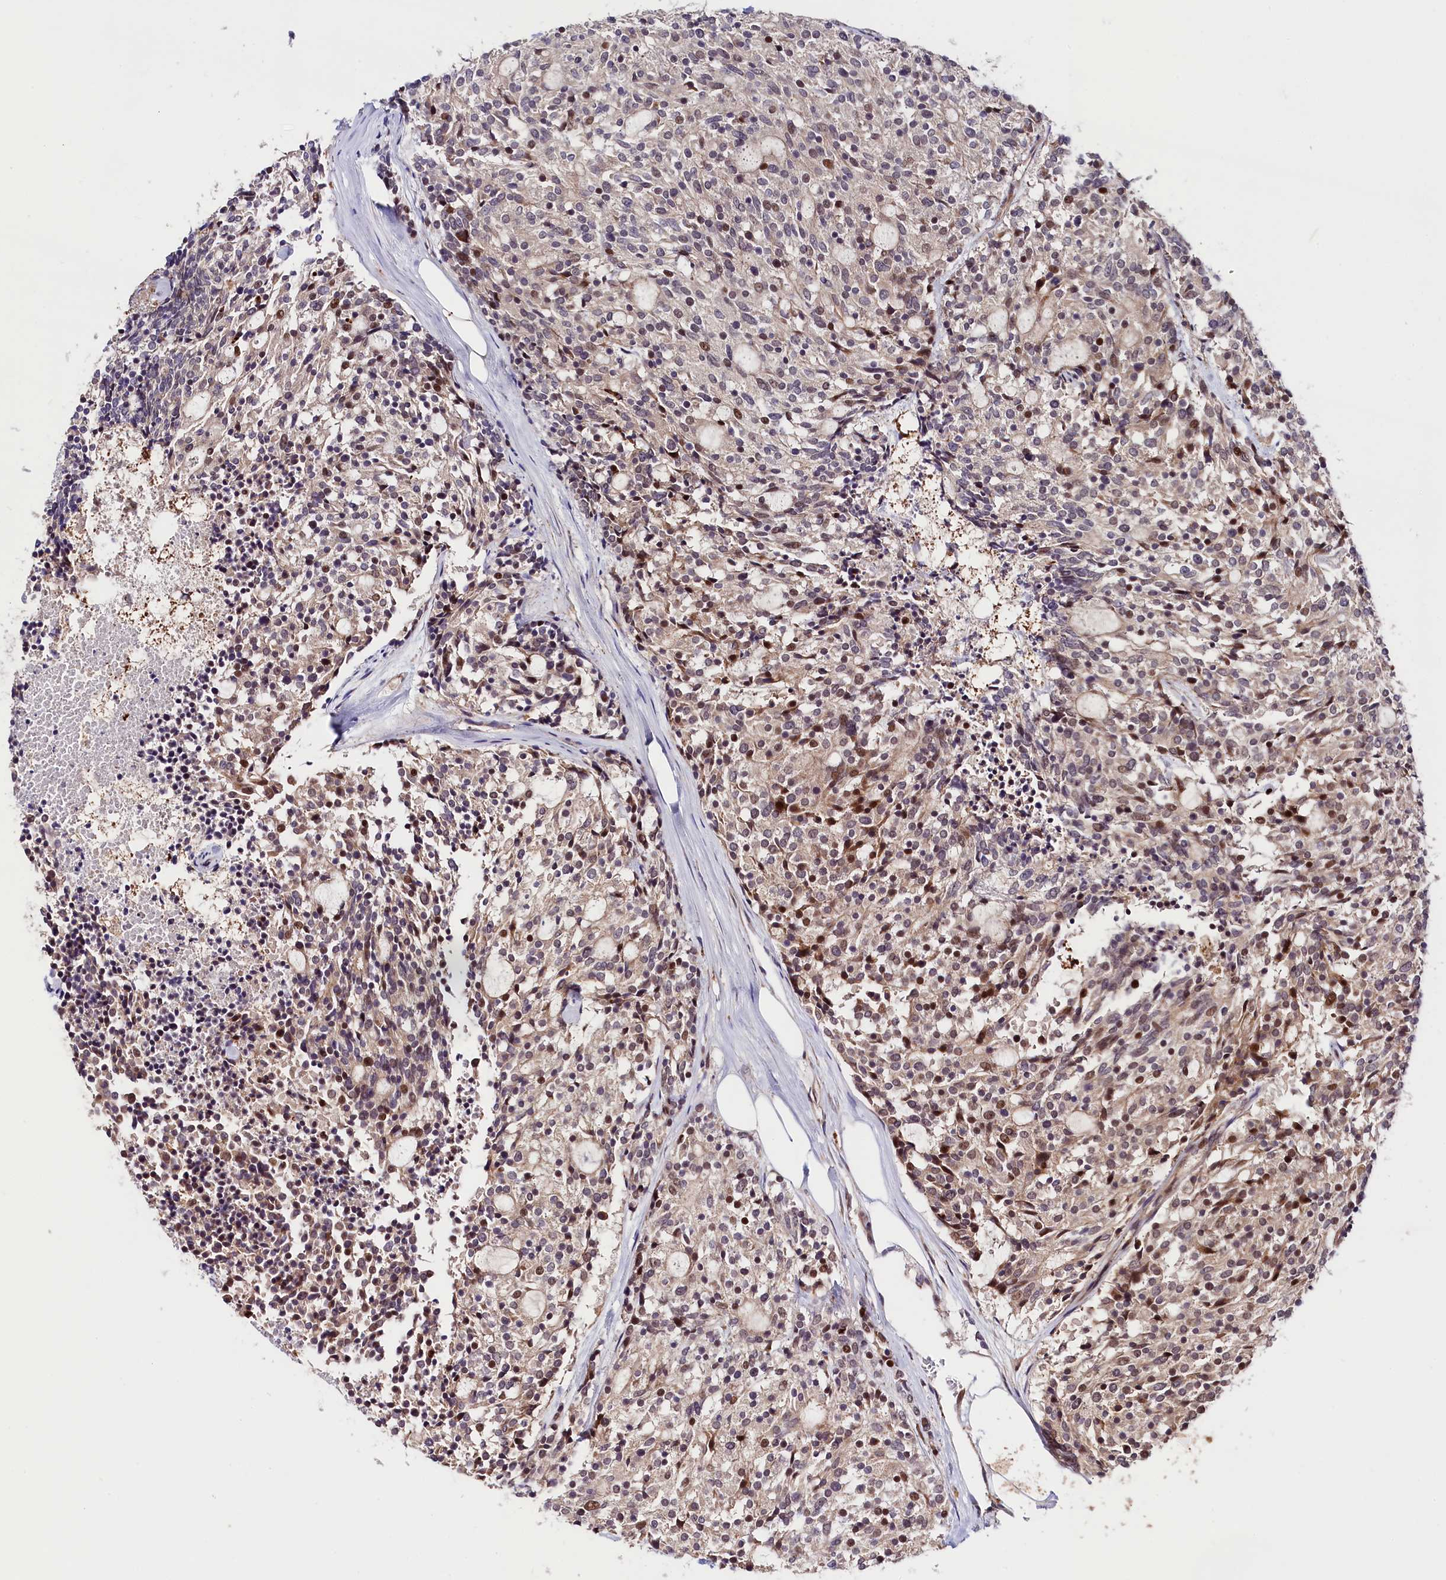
{"staining": {"intensity": "weak", "quantity": "<25%", "location": "nuclear"}, "tissue": "carcinoid", "cell_type": "Tumor cells", "image_type": "cancer", "snomed": [{"axis": "morphology", "description": "Carcinoid, malignant, NOS"}, {"axis": "topography", "description": "Pancreas"}], "caption": "This is an IHC histopathology image of human malignant carcinoid. There is no expression in tumor cells.", "gene": "CACNA1H", "patient": {"sex": "female", "age": 54}}